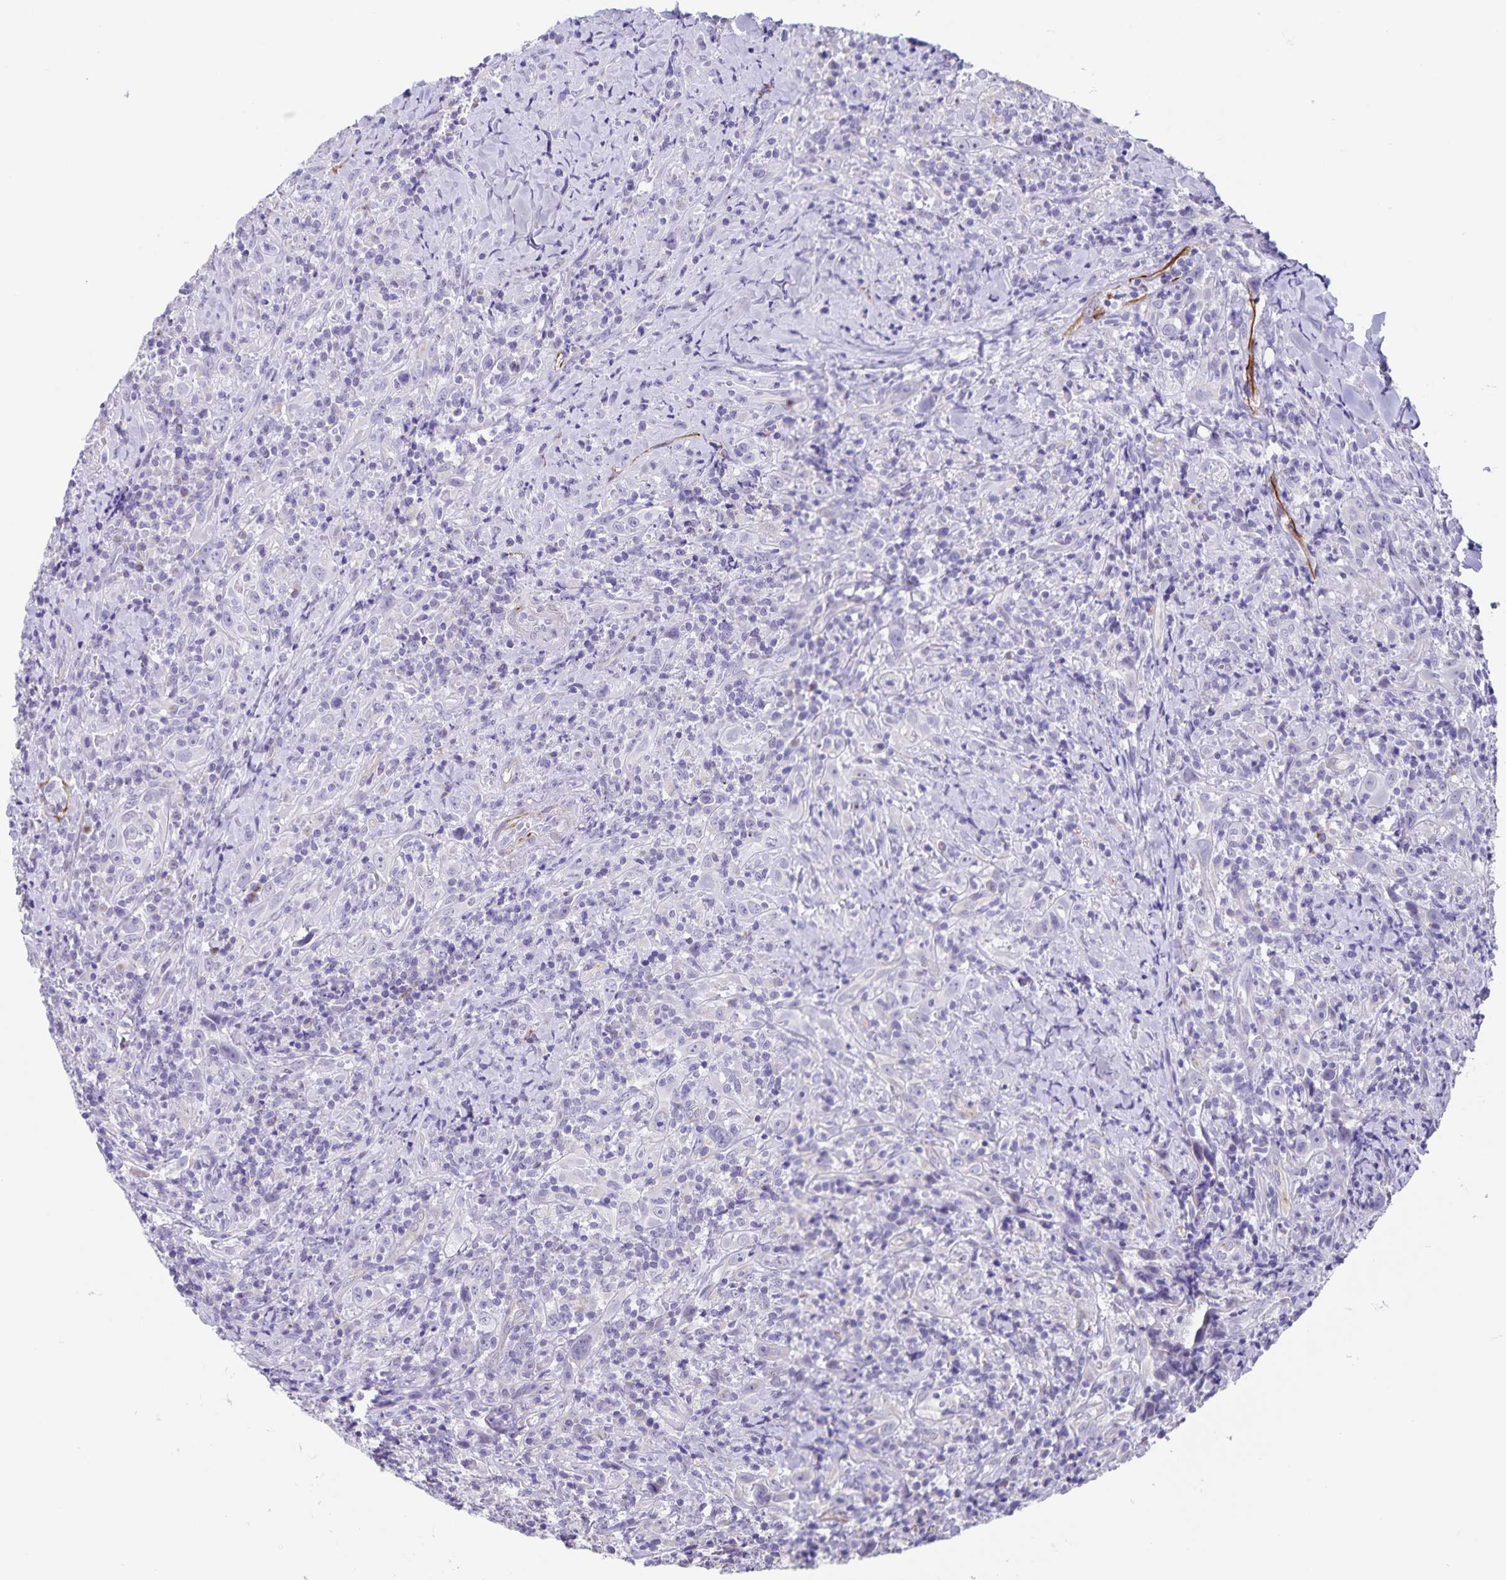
{"staining": {"intensity": "negative", "quantity": "none", "location": "none"}, "tissue": "head and neck cancer", "cell_type": "Tumor cells", "image_type": "cancer", "snomed": [{"axis": "morphology", "description": "Squamous cell carcinoma, NOS"}, {"axis": "topography", "description": "Head-Neck"}], "caption": "Tumor cells show no significant positivity in squamous cell carcinoma (head and neck). (Stains: DAB immunohistochemistry (IHC) with hematoxylin counter stain, Microscopy: brightfield microscopy at high magnification).", "gene": "SYNM", "patient": {"sex": "female", "age": 95}}